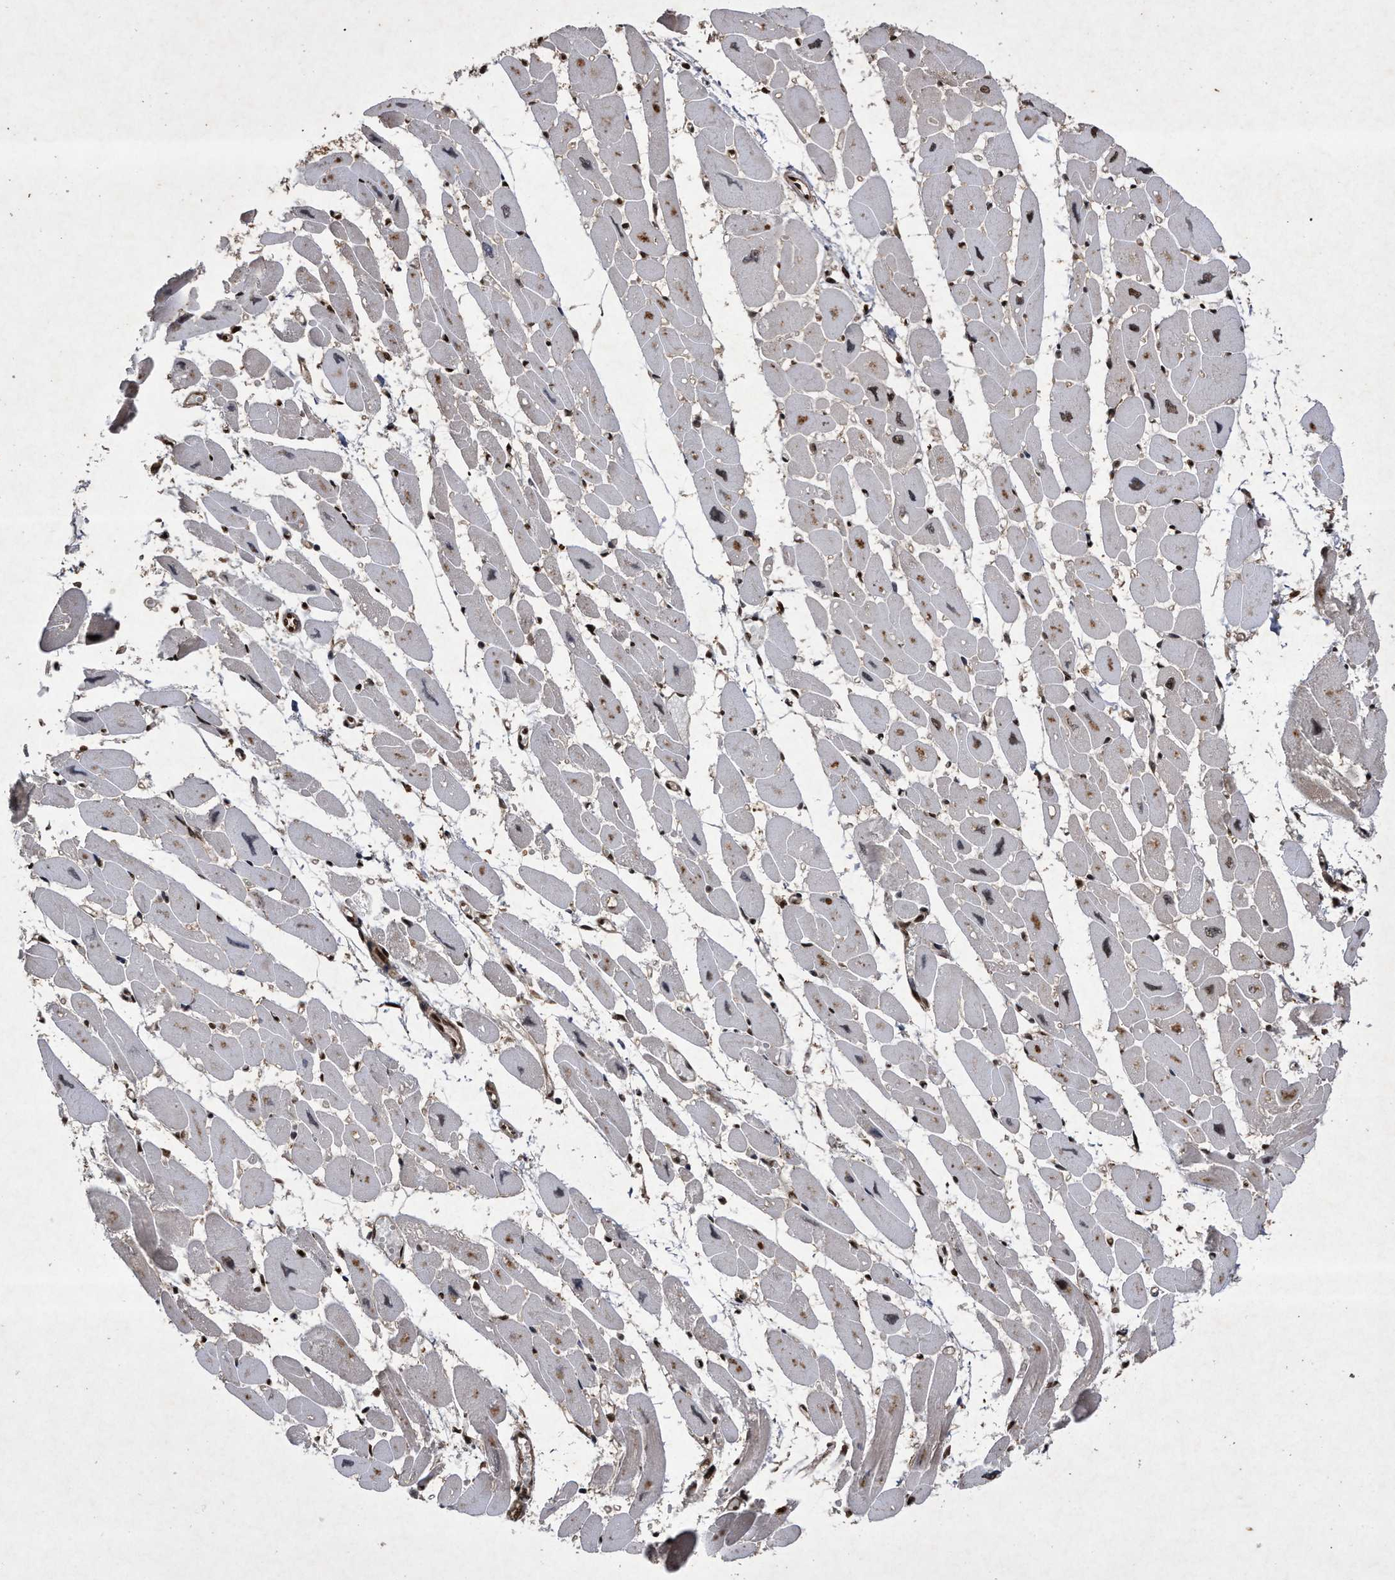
{"staining": {"intensity": "strong", "quantity": "<25%", "location": "cytoplasmic/membranous,nuclear"}, "tissue": "heart muscle", "cell_type": "Cardiomyocytes", "image_type": "normal", "snomed": [{"axis": "morphology", "description": "Normal tissue, NOS"}, {"axis": "topography", "description": "Heart"}], "caption": "This micrograph displays immunohistochemistry (IHC) staining of unremarkable human heart muscle, with medium strong cytoplasmic/membranous,nuclear expression in approximately <25% of cardiomyocytes.", "gene": "RAD23B", "patient": {"sex": "female", "age": 54}}